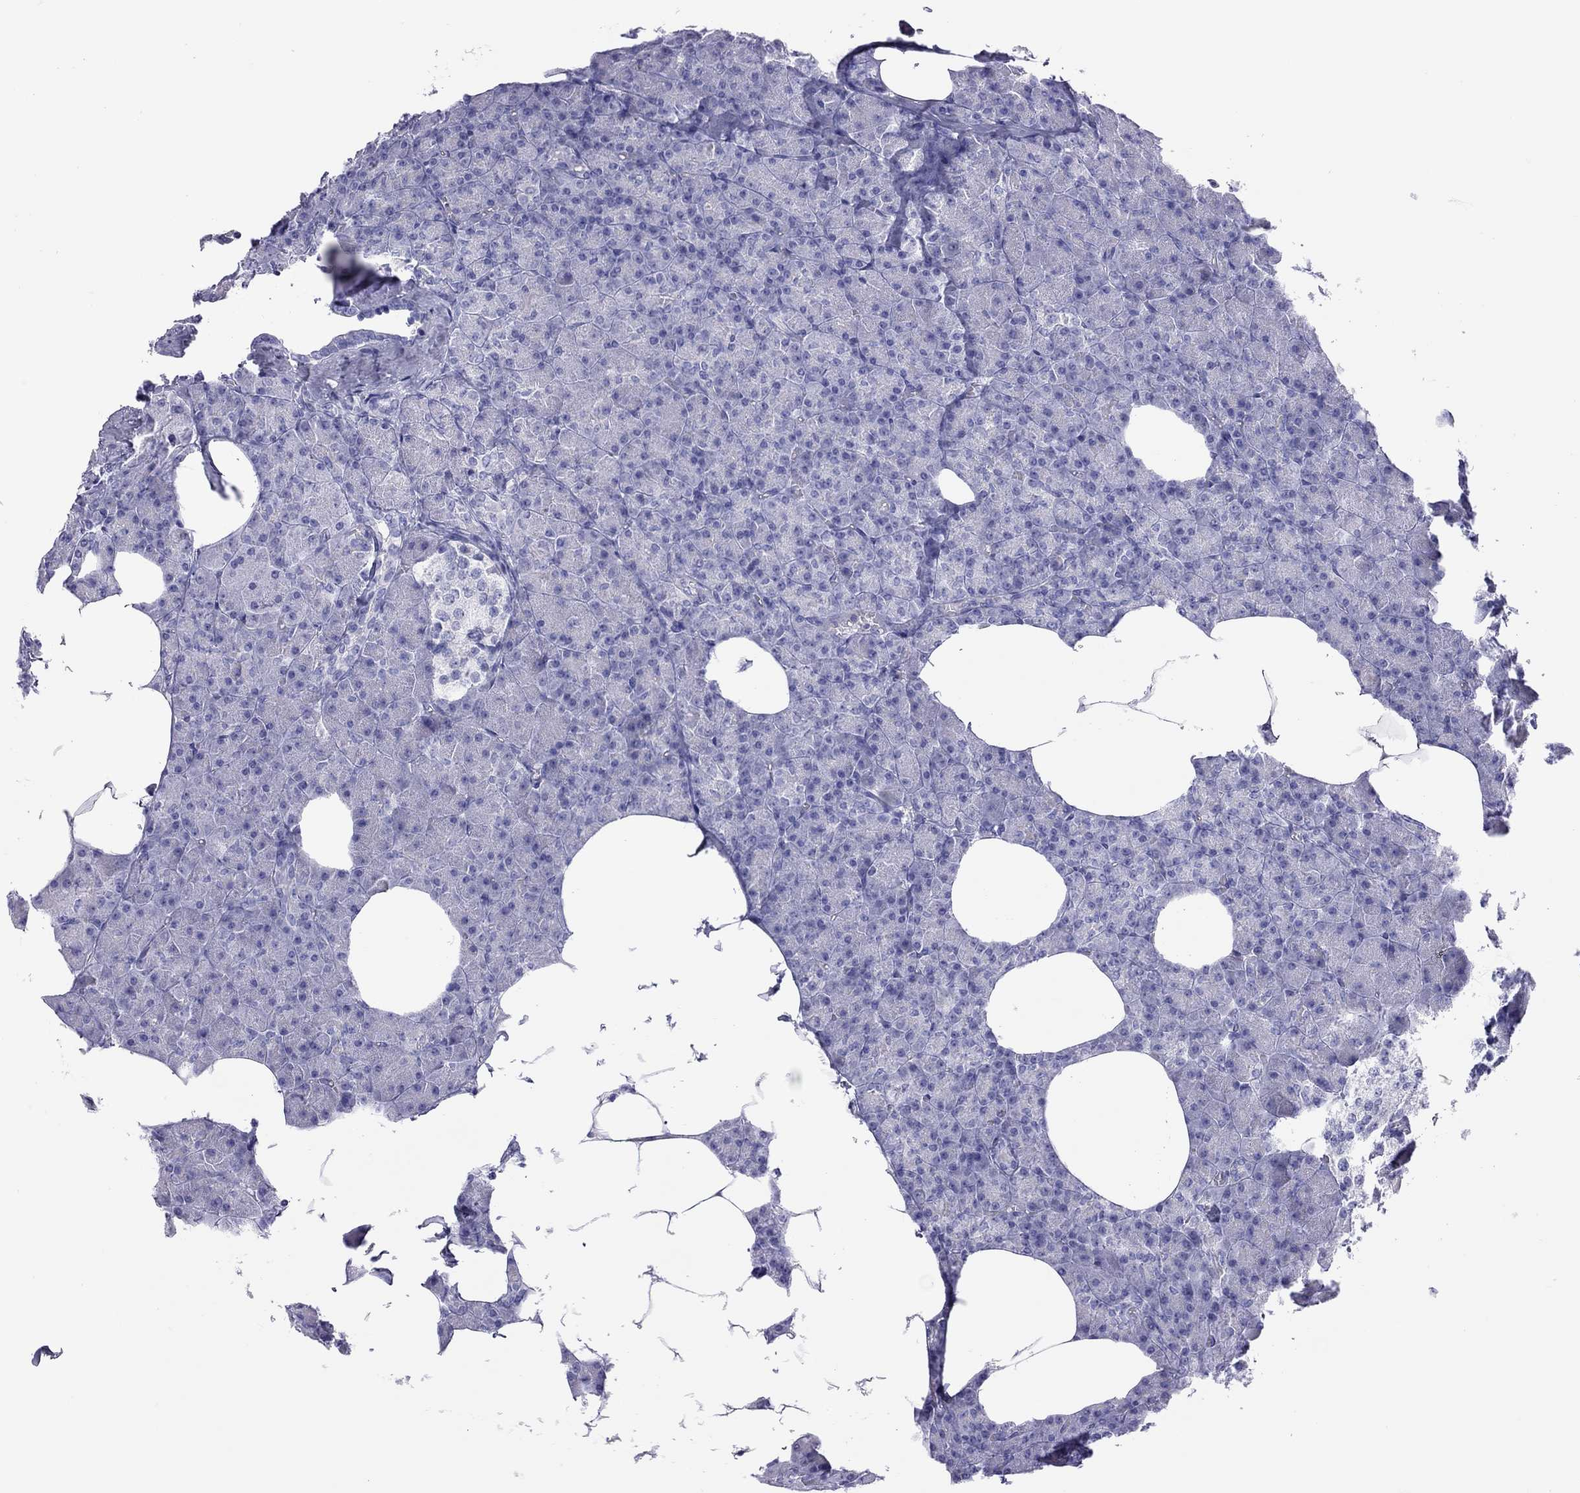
{"staining": {"intensity": "negative", "quantity": "none", "location": "none"}, "tissue": "pancreas", "cell_type": "Exocrine glandular cells", "image_type": "normal", "snomed": [{"axis": "morphology", "description": "Normal tissue, NOS"}, {"axis": "topography", "description": "Pancreas"}], "caption": "An IHC image of benign pancreas is shown. There is no staining in exocrine glandular cells of pancreas. (Stains: DAB immunohistochemistry (IHC) with hematoxylin counter stain, Microscopy: brightfield microscopy at high magnification).", "gene": "STAG3", "patient": {"sex": "female", "age": 45}}